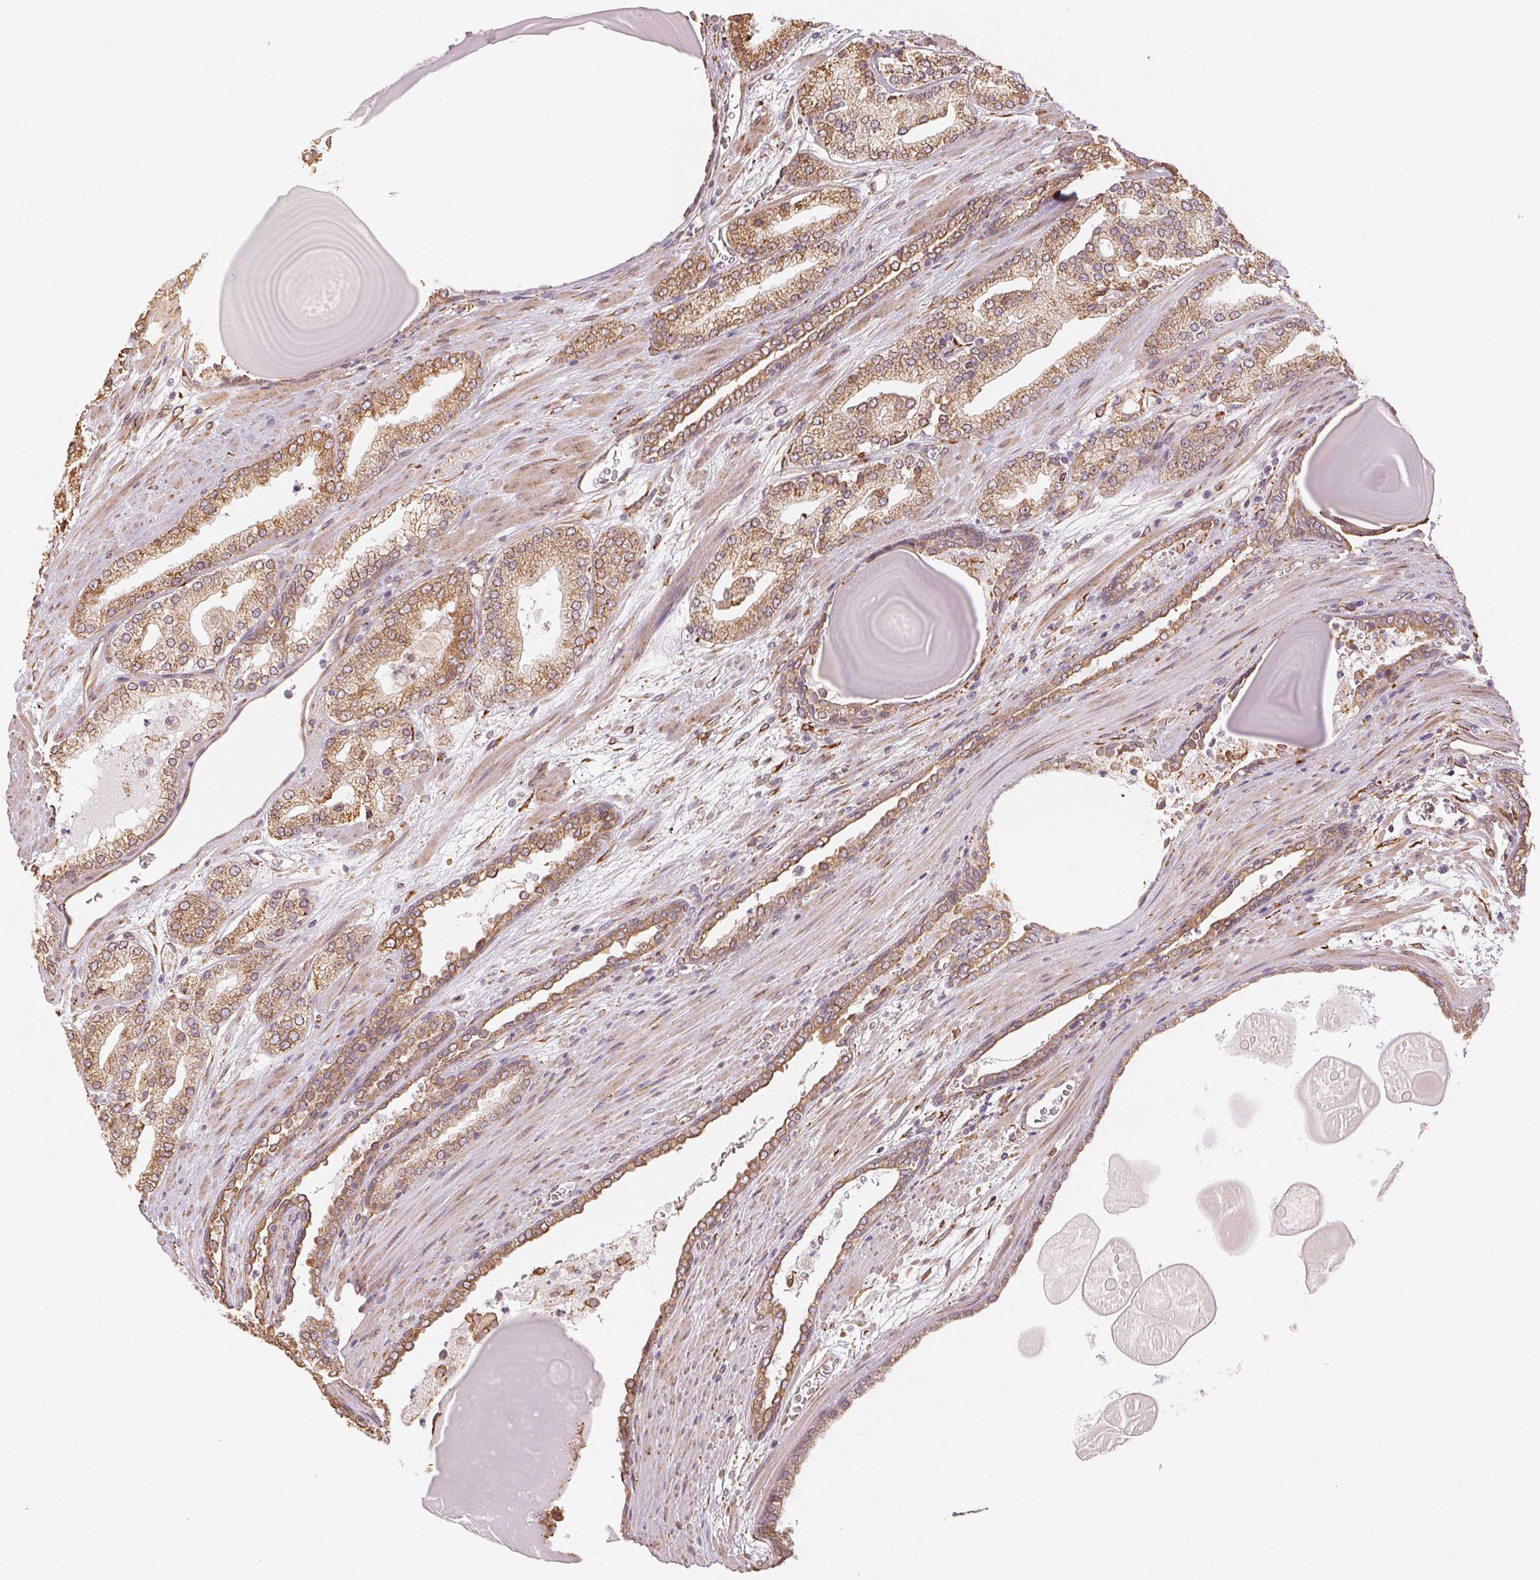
{"staining": {"intensity": "moderate", "quantity": ">75%", "location": "cytoplasmic/membranous"}, "tissue": "prostate cancer", "cell_type": "Tumor cells", "image_type": "cancer", "snomed": [{"axis": "morphology", "description": "Adenocarcinoma, High grade"}, {"axis": "topography", "description": "Prostate"}], "caption": "This image displays IHC staining of human prostate high-grade adenocarcinoma, with medium moderate cytoplasmic/membranous staining in approximately >75% of tumor cells.", "gene": "RCN3", "patient": {"sex": "male", "age": 64}}